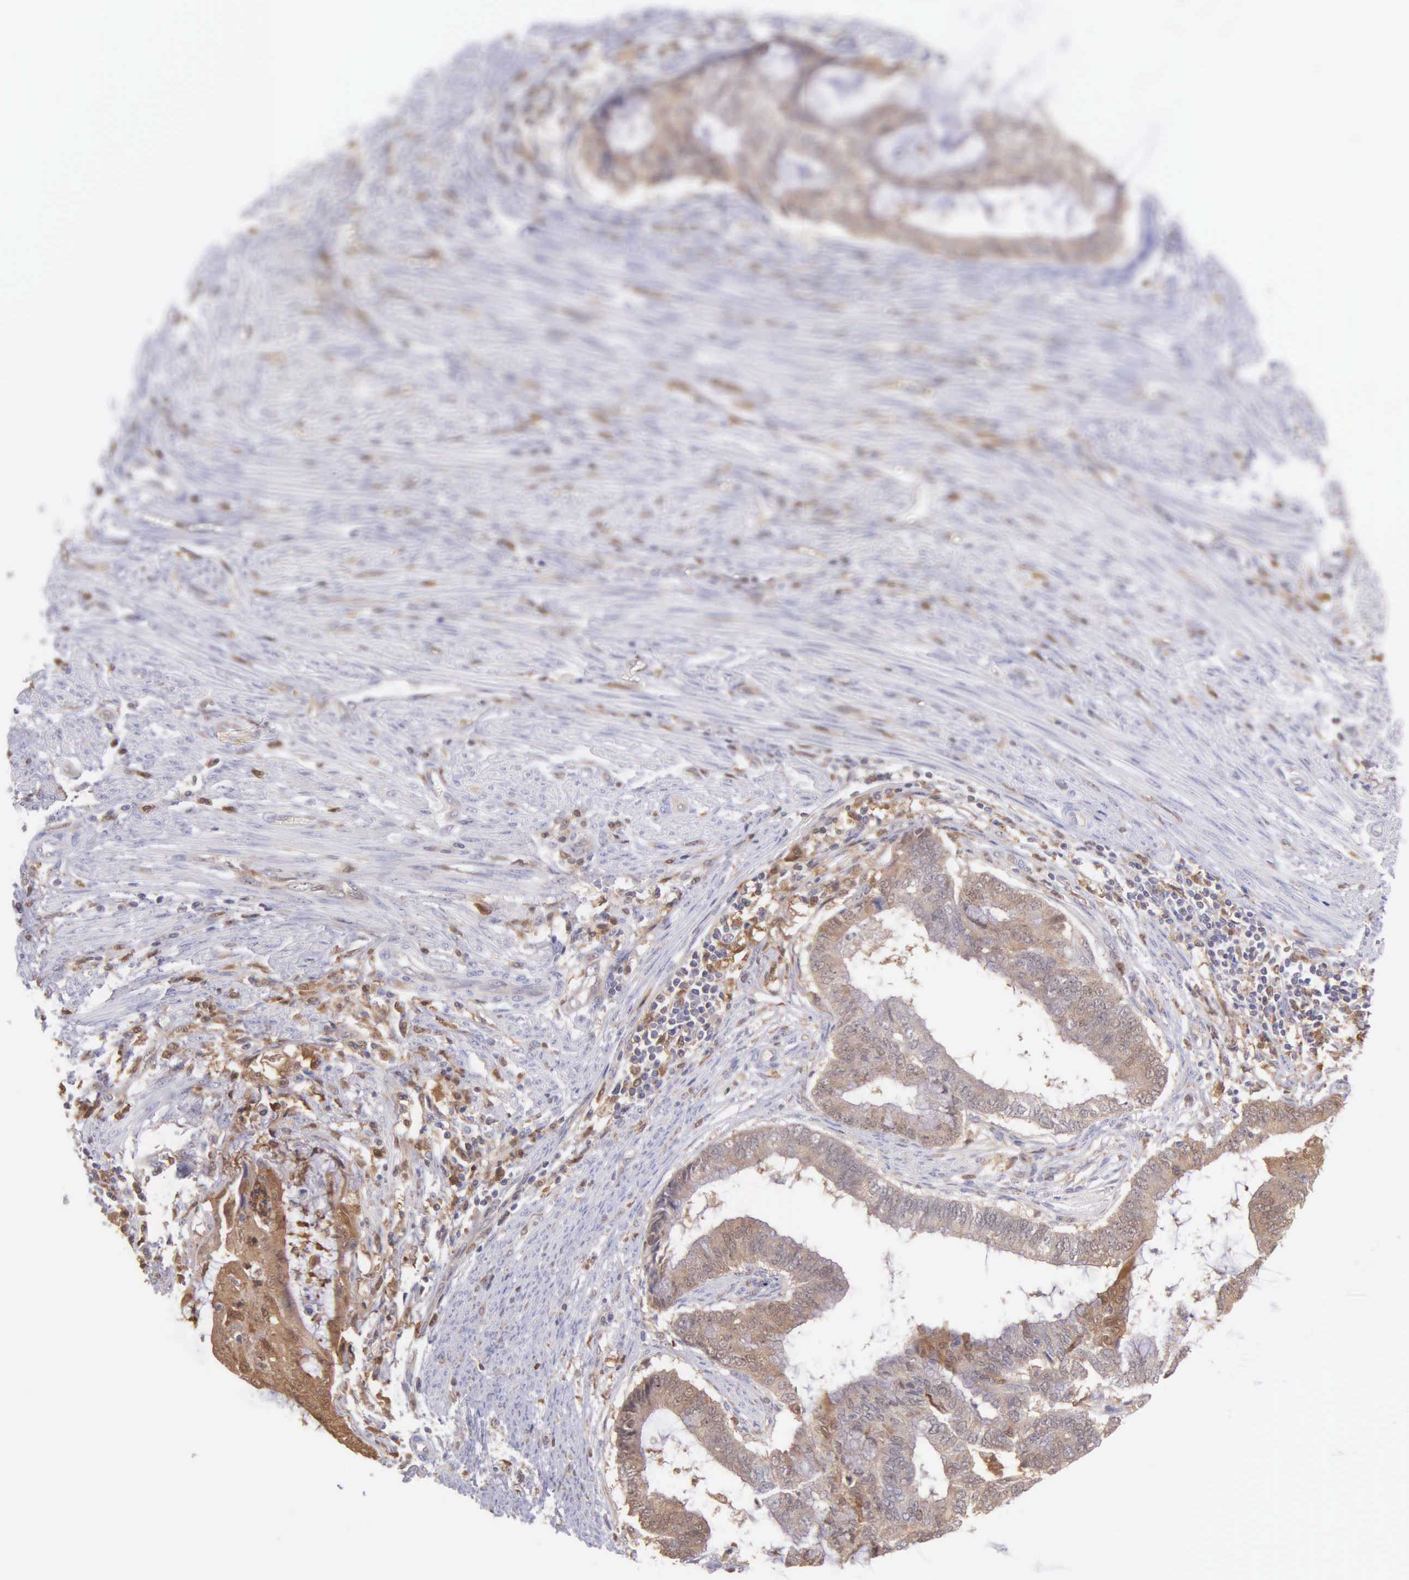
{"staining": {"intensity": "moderate", "quantity": ">75%", "location": "cytoplasmic/membranous"}, "tissue": "endometrial cancer", "cell_type": "Tumor cells", "image_type": "cancer", "snomed": [{"axis": "morphology", "description": "Adenocarcinoma, NOS"}, {"axis": "topography", "description": "Endometrium"}], "caption": "A high-resolution histopathology image shows immunohistochemistry (IHC) staining of adenocarcinoma (endometrial), which demonstrates moderate cytoplasmic/membranous staining in about >75% of tumor cells.", "gene": "BID", "patient": {"sex": "female", "age": 63}}